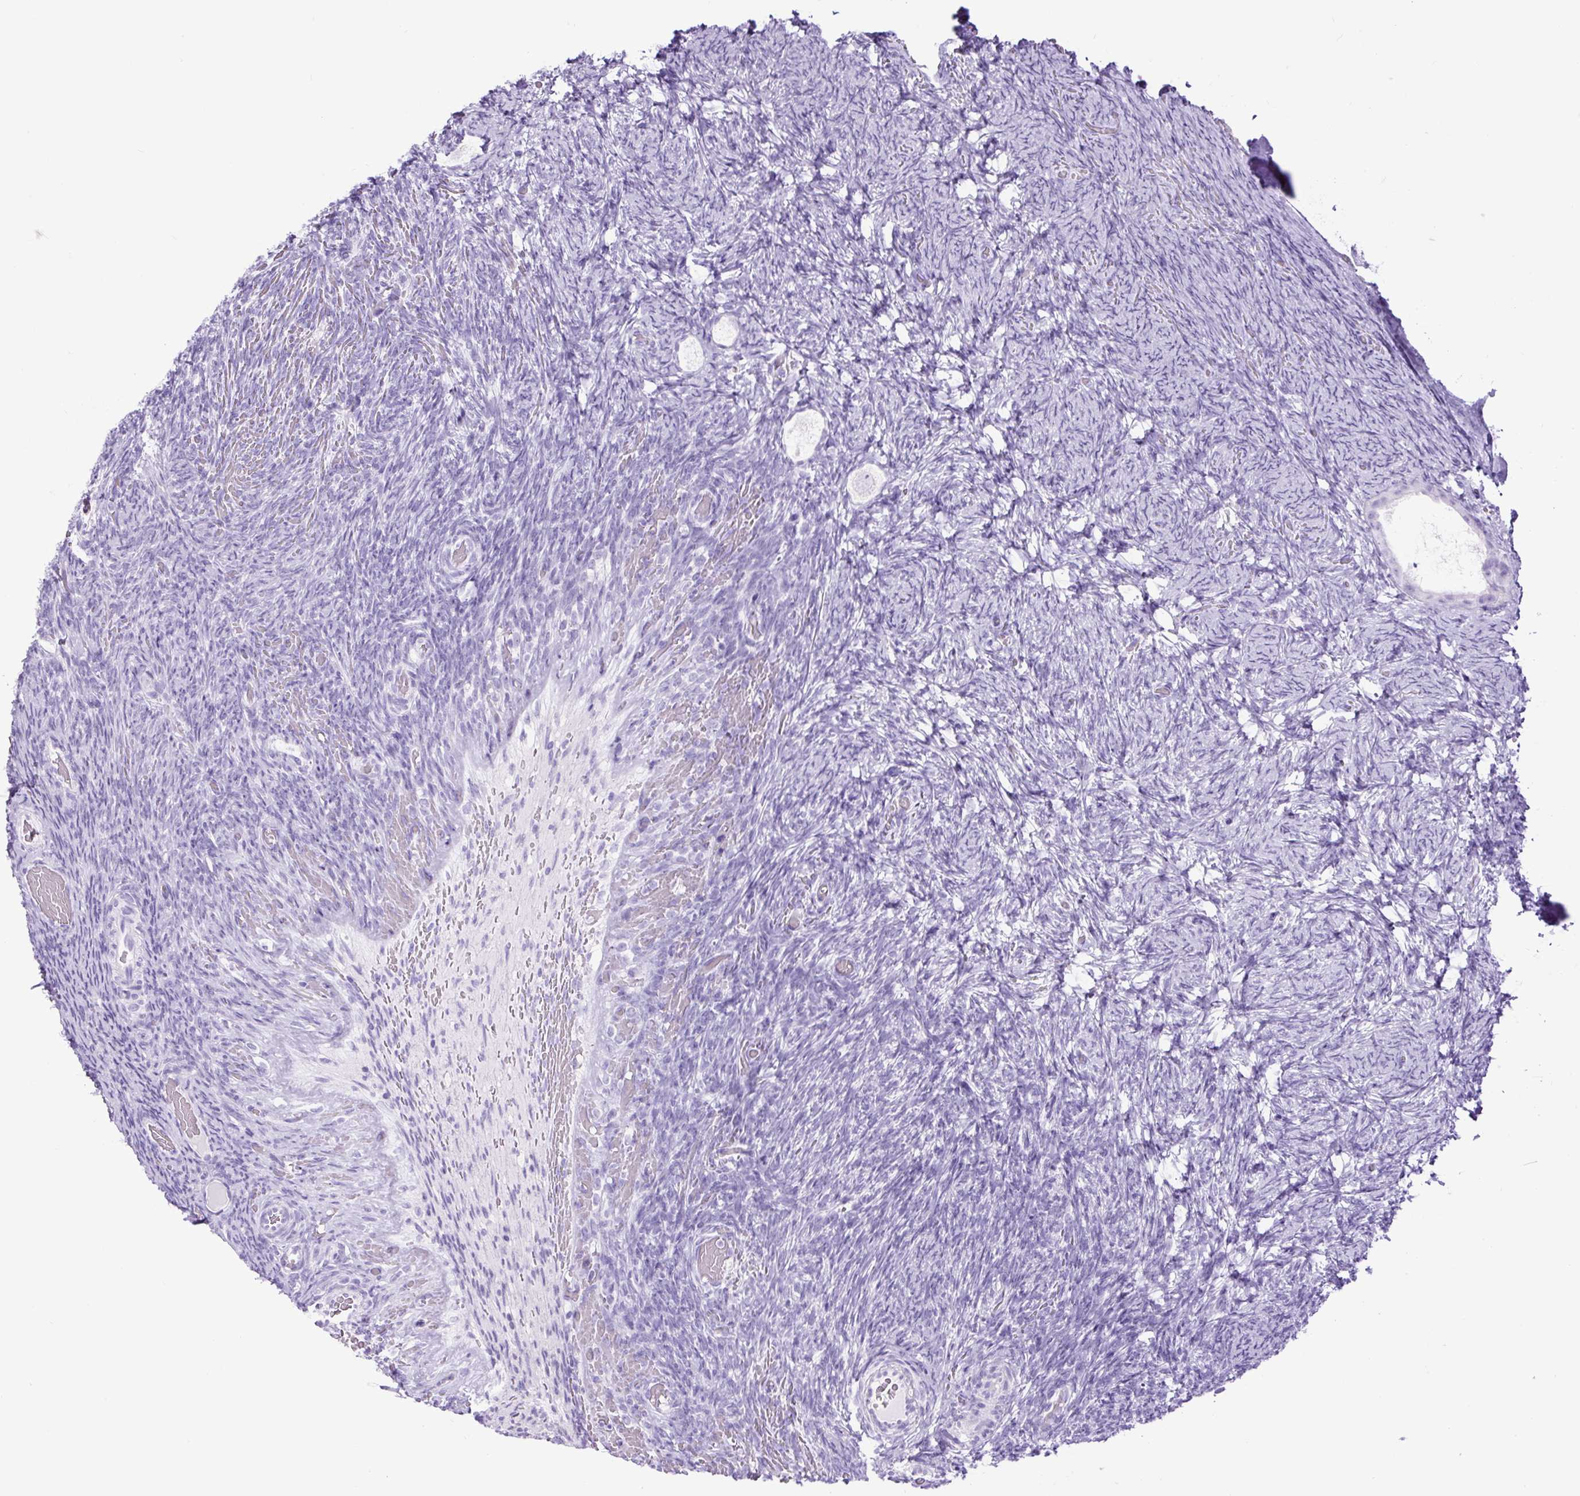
{"staining": {"intensity": "negative", "quantity": "none", "location": "none"}, "tissue": "ovary", "cell_type": "Follicle cells", "image_type": "normal", "snomed": [{"axis": "morphology", "description": "Normal tissue, NOS"}, {"axis": "topography", "description": "Ovary"}], "caption": "Protein analysis of normal ovary displays no significant staining in follicle cells. Nuclei are stained in blue.", "gene": "RACGAP1", "patient": {"sex": "female", "age": 34}}